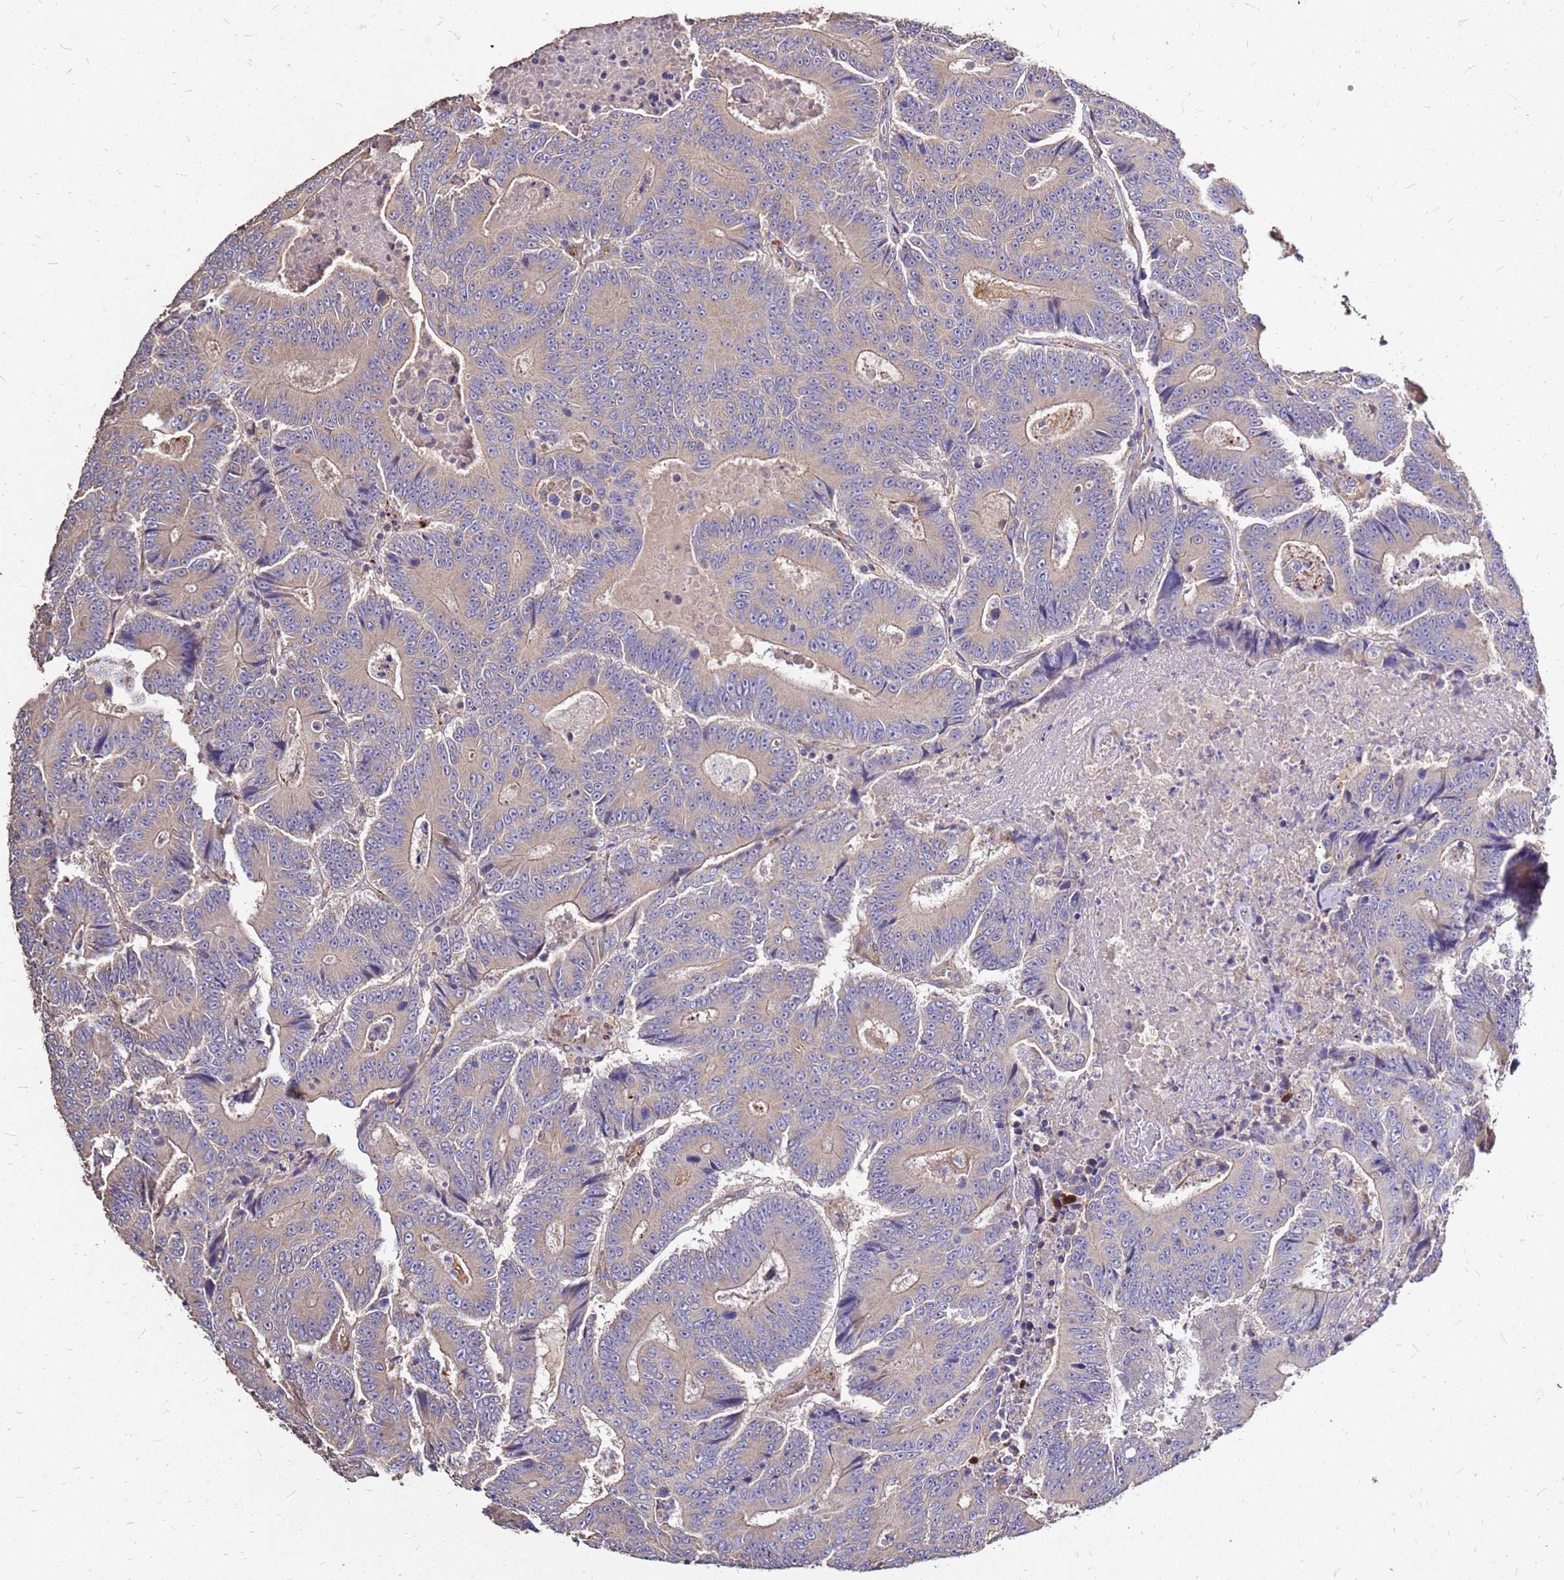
{"staining": {"intensity": "weak", "quantity": "25%-75%", "location": "cytoplasmic/membranous"}, "tissue": "colorectal cancer", "cell_type": "Tumor cells", "image_type": "cancer", "snomed": [{"axis": "morphology", "description": "Adenocarcinoma, NOS"}, {"axis": "topography", "description": "Colon"}], "caption": "IHC (DAB) staining of human colorectal adenocarcinoma demonstrates weak cytoplasmic/membranous protein positivity in about 25%-75% of tumor cells.", "gene": "EXD3", "patient": {"sex": "male", "age": 83}}